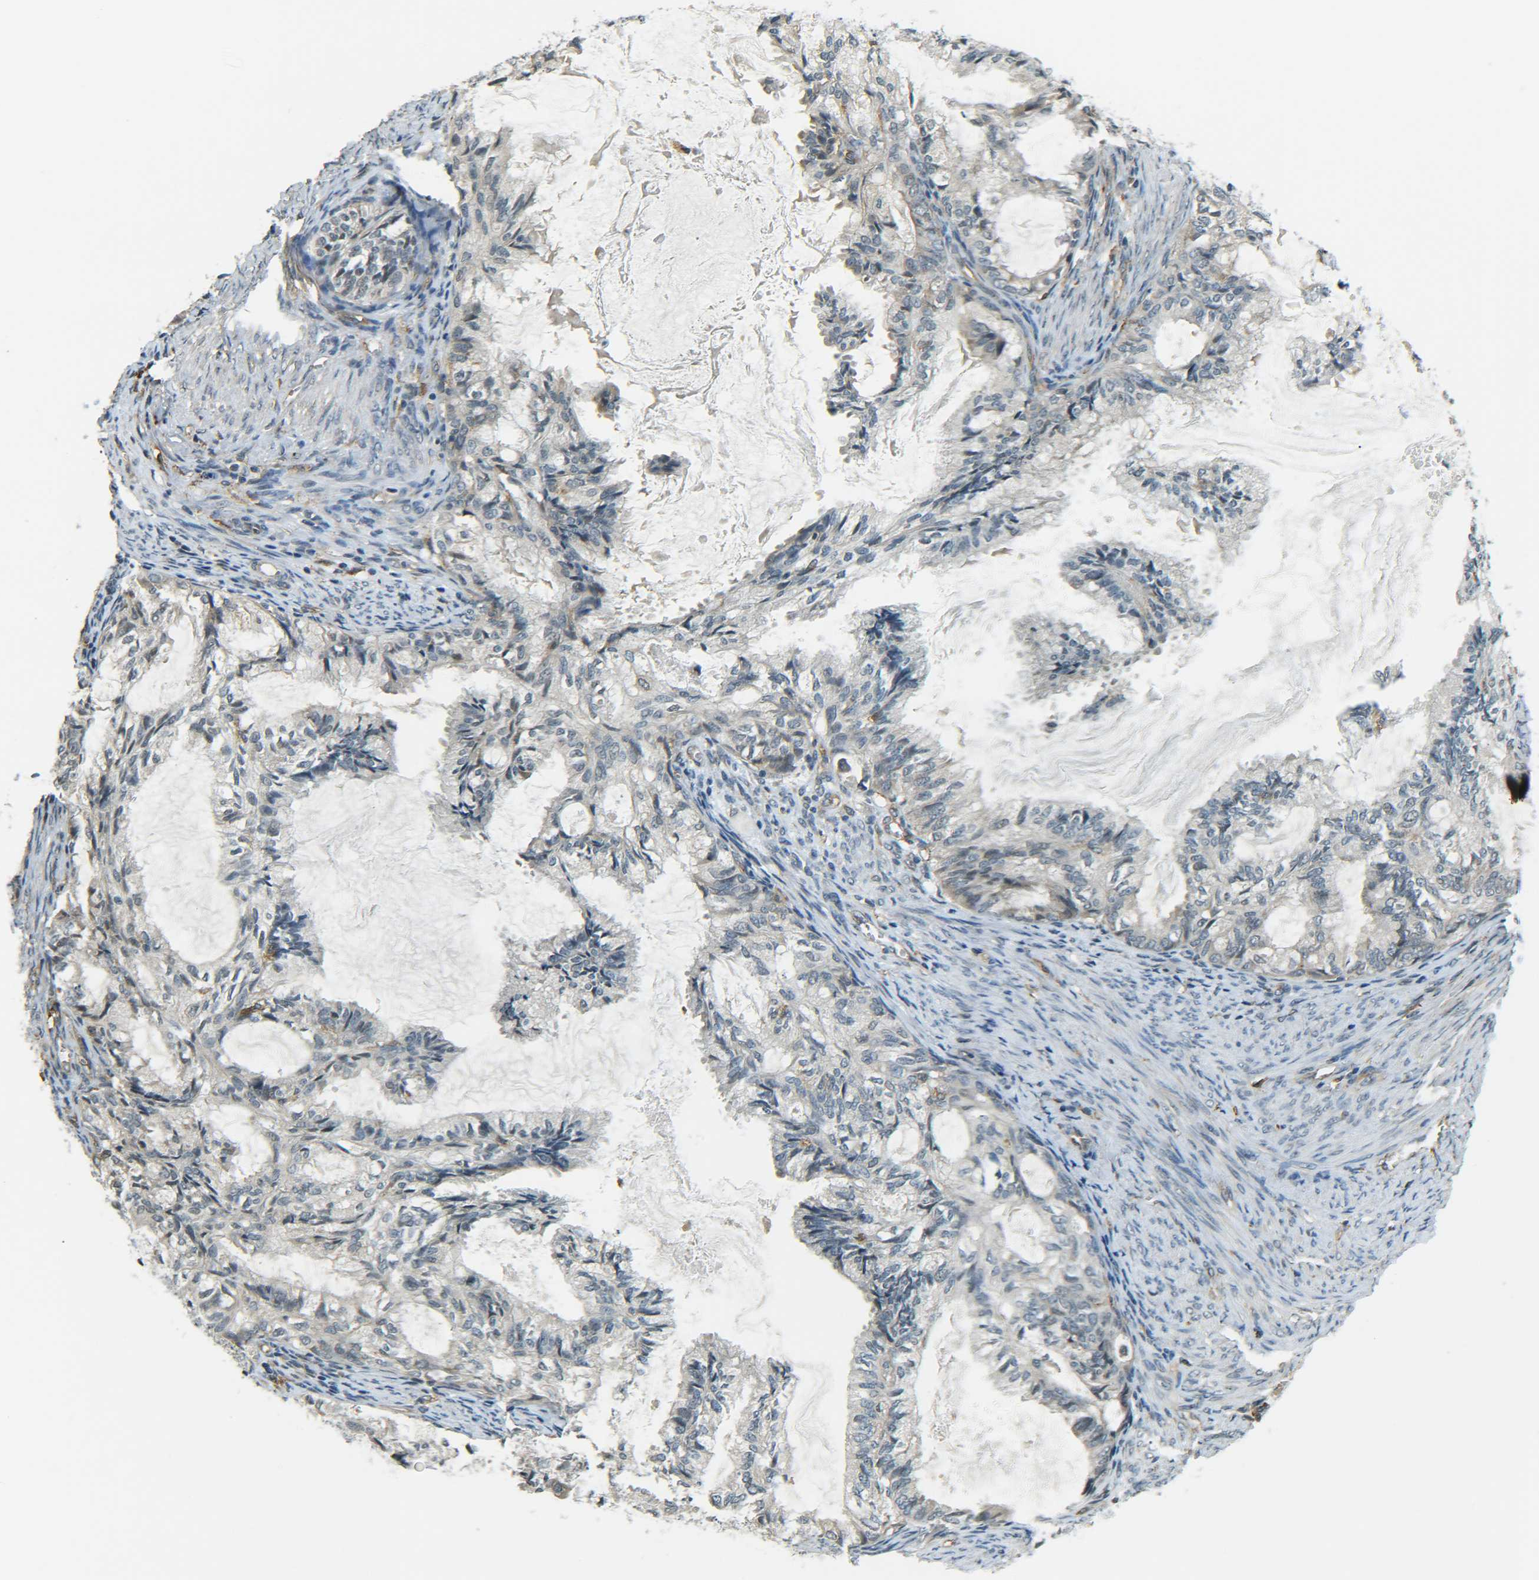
{"staining": {"intensity": "negative", "quantity": "none", "location": "none"}, "tissue": "cervical cancer", "cell_type": "Tumor cells", "image_type": "cancer", "snomed": [{"axis": "morphology", "description": "Normal tissue, NOS"}, {"axis": "morphology", "description": "Adenocarcinoma, NOS"}, {"axis": "topography", "description": "Cervix"}, {"axis": "topography", "description": "Endometrium"}], "caption": "Immunohistochemistry (IHC) histopathology image of neoplastic tissue: human cervical cancer stained with DAB (3,3'-diaminobenzidine) demonstrates no significant protein staining in tumor cells. (DAB (3,3'-diaminobenzidine) immunohistochemistry (IHC) with hematoxylin counter stain).", "gene": "DAB2", "patient": {"sex": "female", "age": 86}}